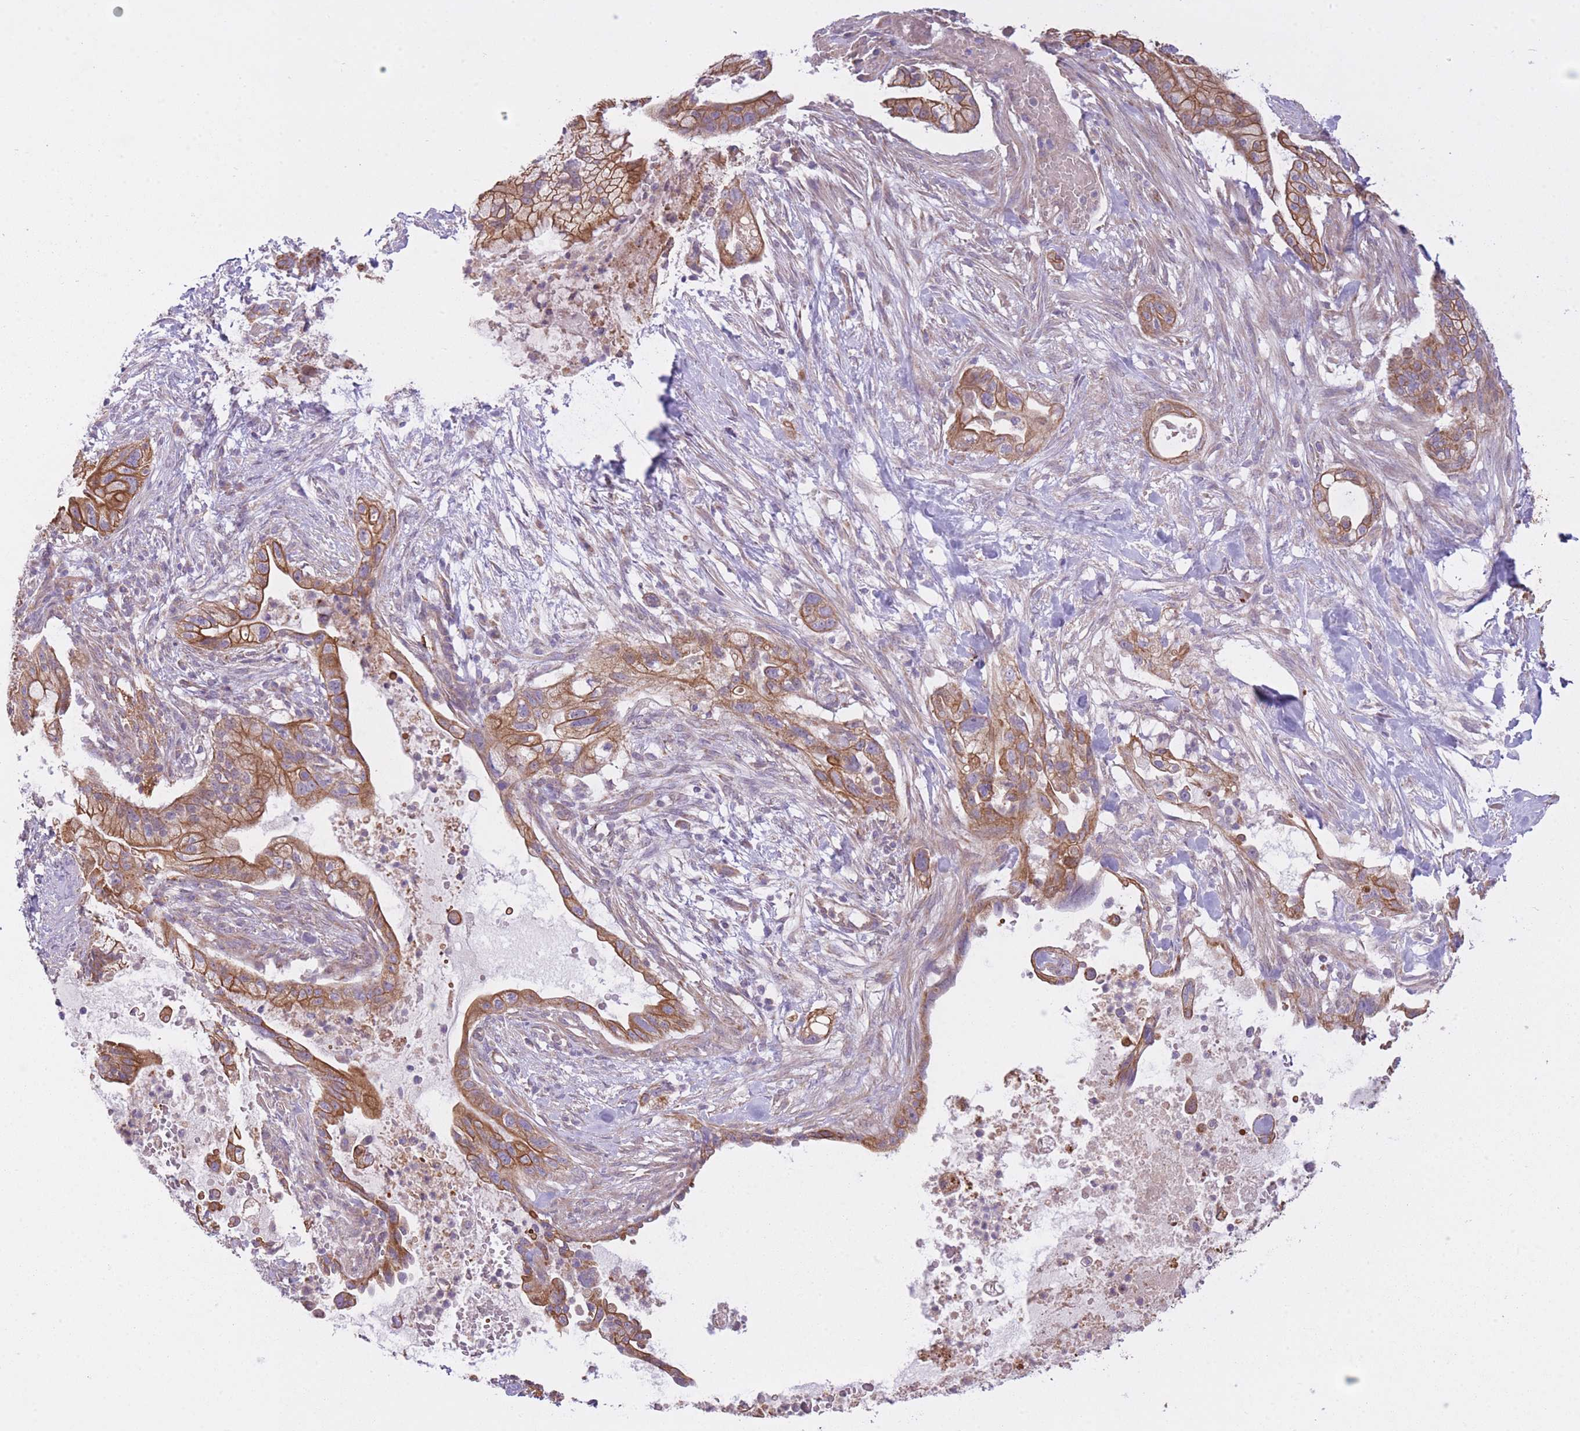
{"staining": {"intensity": "moderate", "quantity": ">75%", "location": "cytoplasmic/membranous"}, "tissue": "pancreatic cancer", "cell_type": "Tumor cells", "image_type": "cancer", "snomed": [{"axis": "morphology", "description": "Adenocarcinoma, NOS"}, {"axis": "topography", "description": "Pancreas"}], "caption": "This photomicrograph reveals IHC staining of pancreatic cancer (adenocarcinoma), with medium moderate cytoplasmic/membranous staining in about >75% of tumor cells.", "gene": "REV1", "patient": {"sex": "male", "age": 44}}